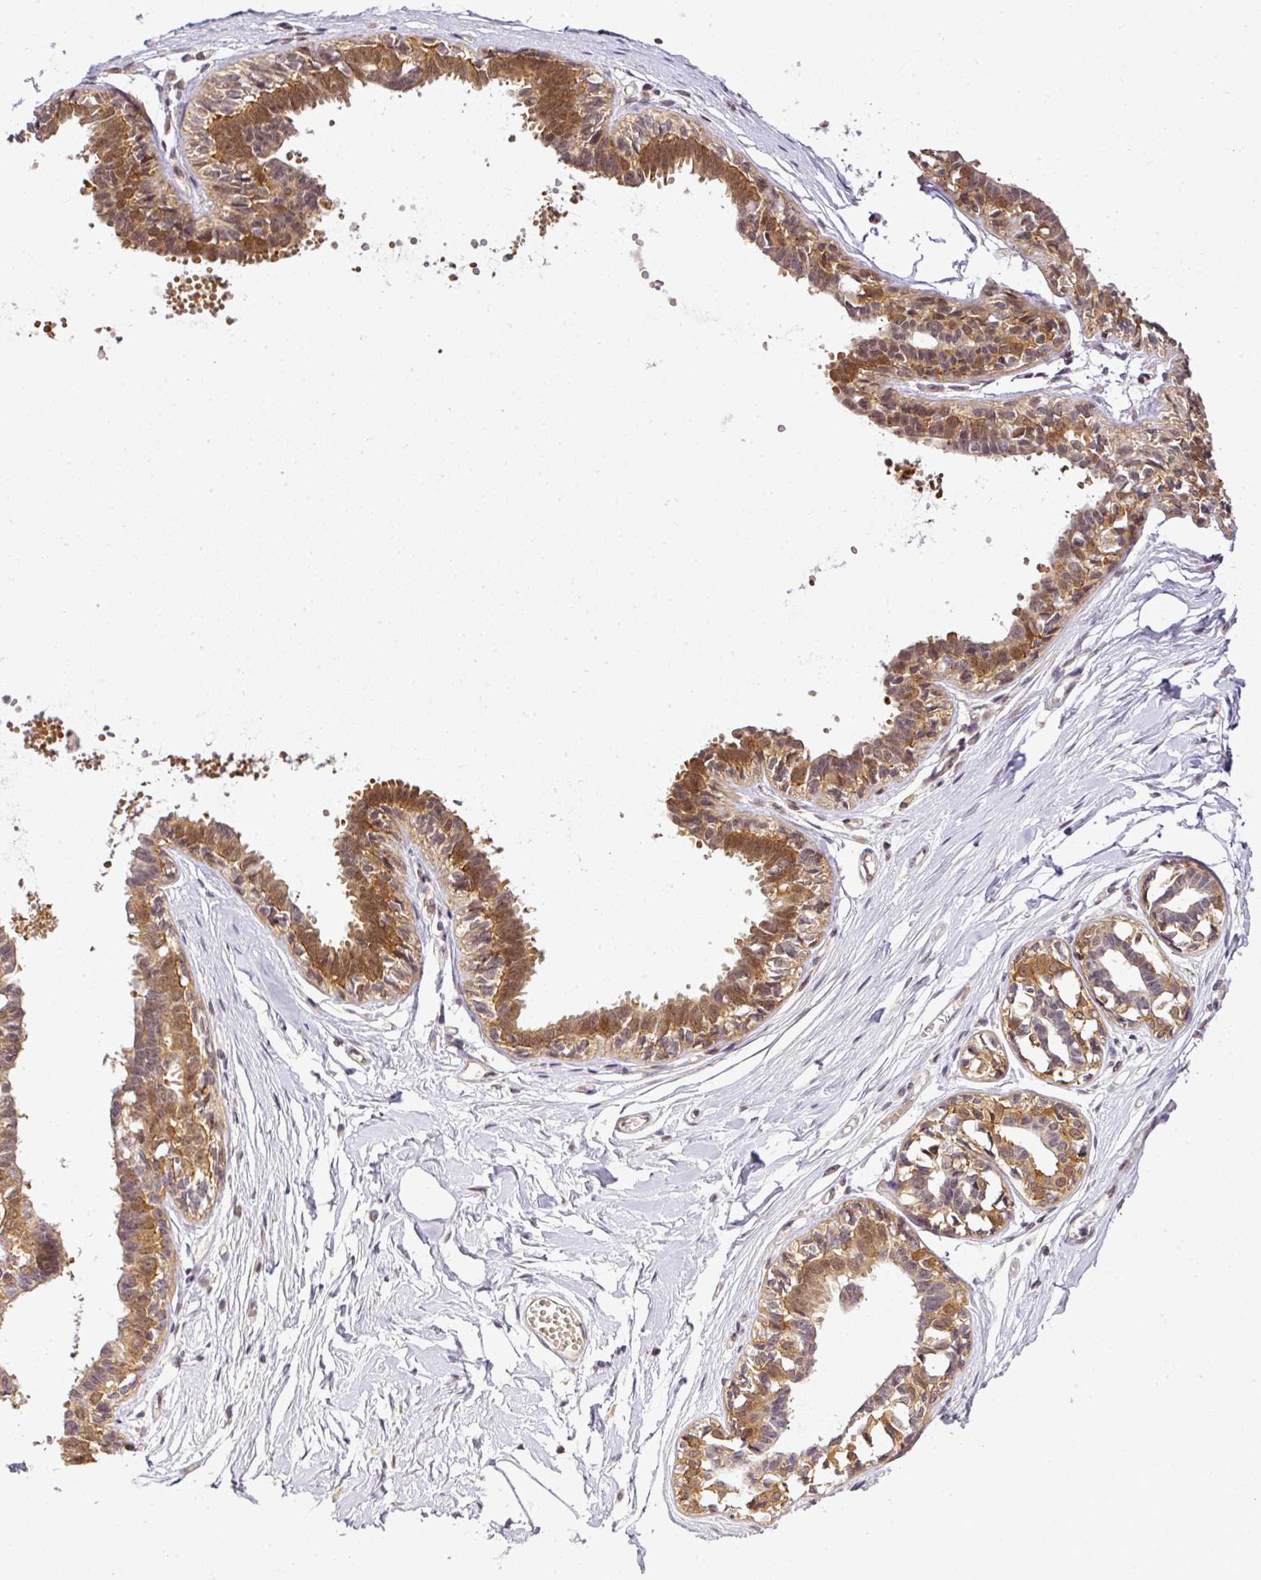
{"staining": {"intensity": "negative", "quantity": "none", "location": "none"}, "tissue": "breast", "cell_type": "Adipocytes", "image_type": "normal", "snomed": [{"axis": "morphology", "description": "Normal tissue, NOS"}, {"axis": "topography", "description": "Breast"}], "caption": "DAB (3,3'-diaminobenzidine) immunohistochemical staining of unremarkable human breast exhibits no significant expression in adipocytes.", "gene": "C1orf226", "patient": {"sex": "female", "age": 27}}